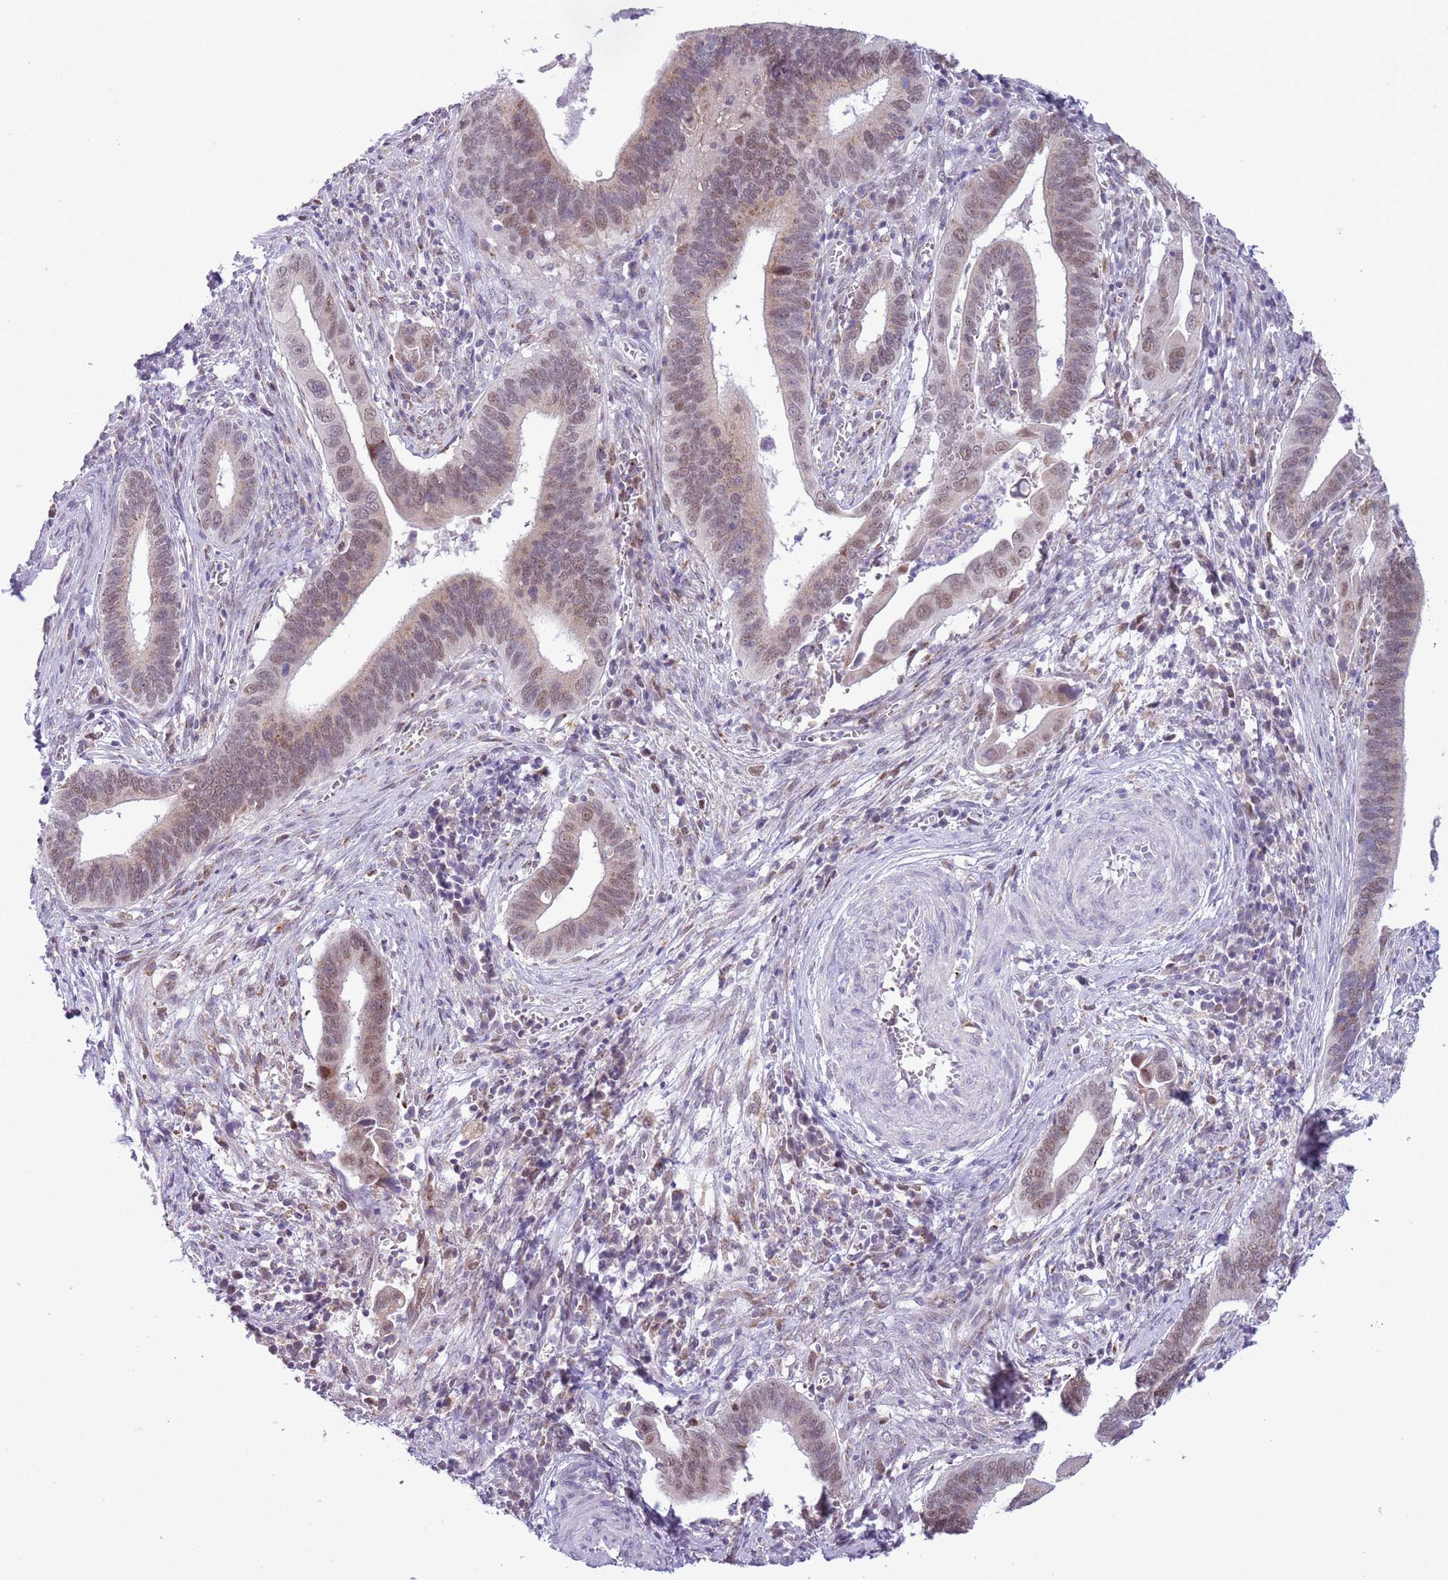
{"staining": {"intensity": "moderate", "quantity": "25%-75%", "location": "cytoplasmic/membranous,nuclear"}, "tissue": "cervical cancer", "cell_type": "Tumor cells", "image_type": "cancer", "snomed": [{"axis": "morphology", "description": "Adenocarcinoma, NOS"}, {"axis": "topography", "description": "Cervix"}], "caption": "A photomicrograph of human adenocarcinoma (cervical) stained for a protein exhibits moderate cytoplasmic/membranous and nuclear brown staining in tumor cells.", "gene": "ZNF576", "patient": {"sex": "female", "age": 42}}